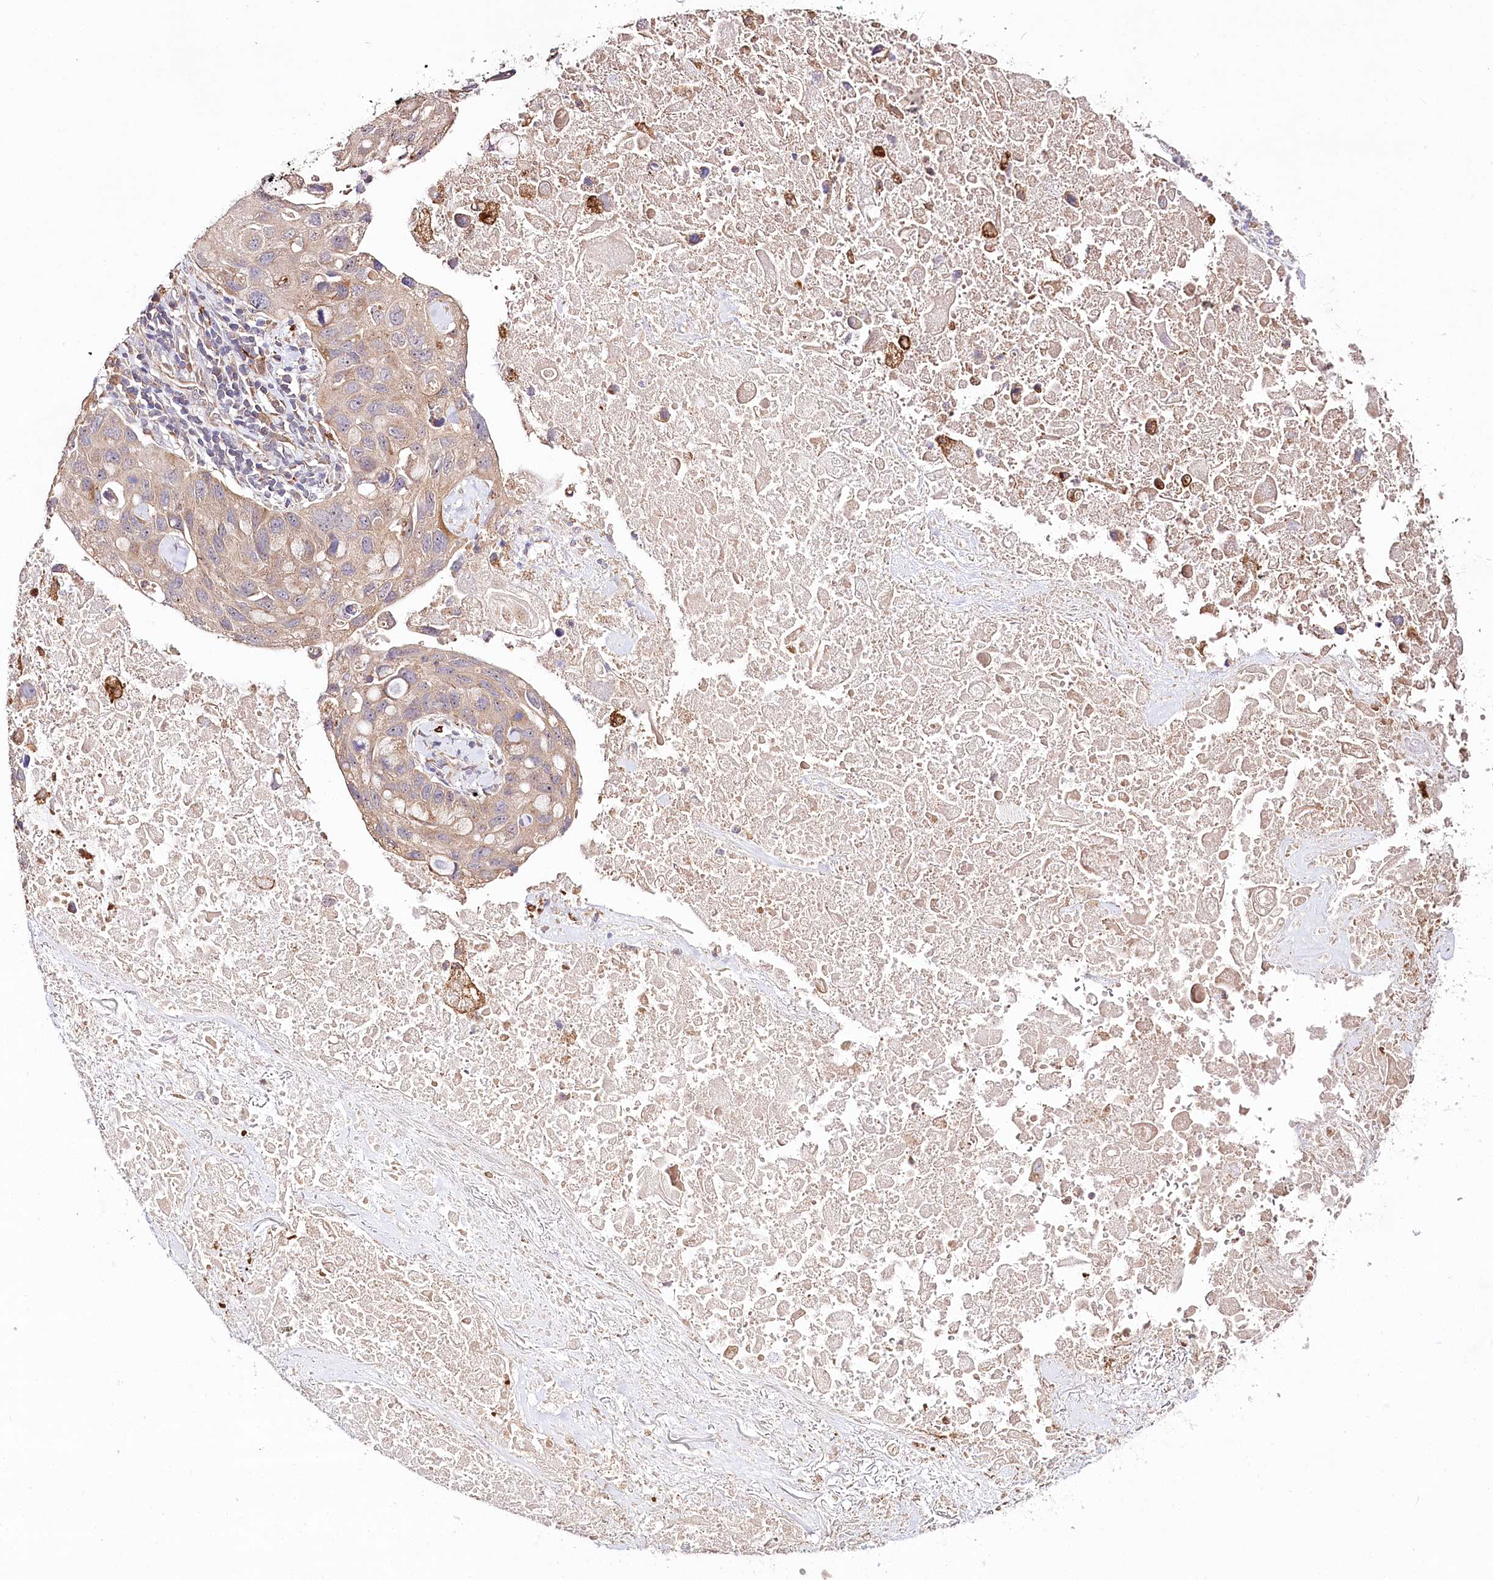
{"staining": {"intensity": "weak", "quantity": ">75%", "location": "cytoplasmic/membranous"}, "tissue": "lung cancer", "cell_type": "Tumor cells", "image_type": "cancer", "snomed": [{"axis": "morphology", "description": "Squamous cell carcinoma, NOS"}, {"axis": "topography", "description": "Lung"}], "caption": "Immunohistochemical staining of lung cancer (squamous cell carcinoma) demonstrates low levels of weak cytoplasmic/membranous protein expression in about >75% of tumor cells.", "gene": "DMXL1", "patient": {"sex": "female", "age": 73}}